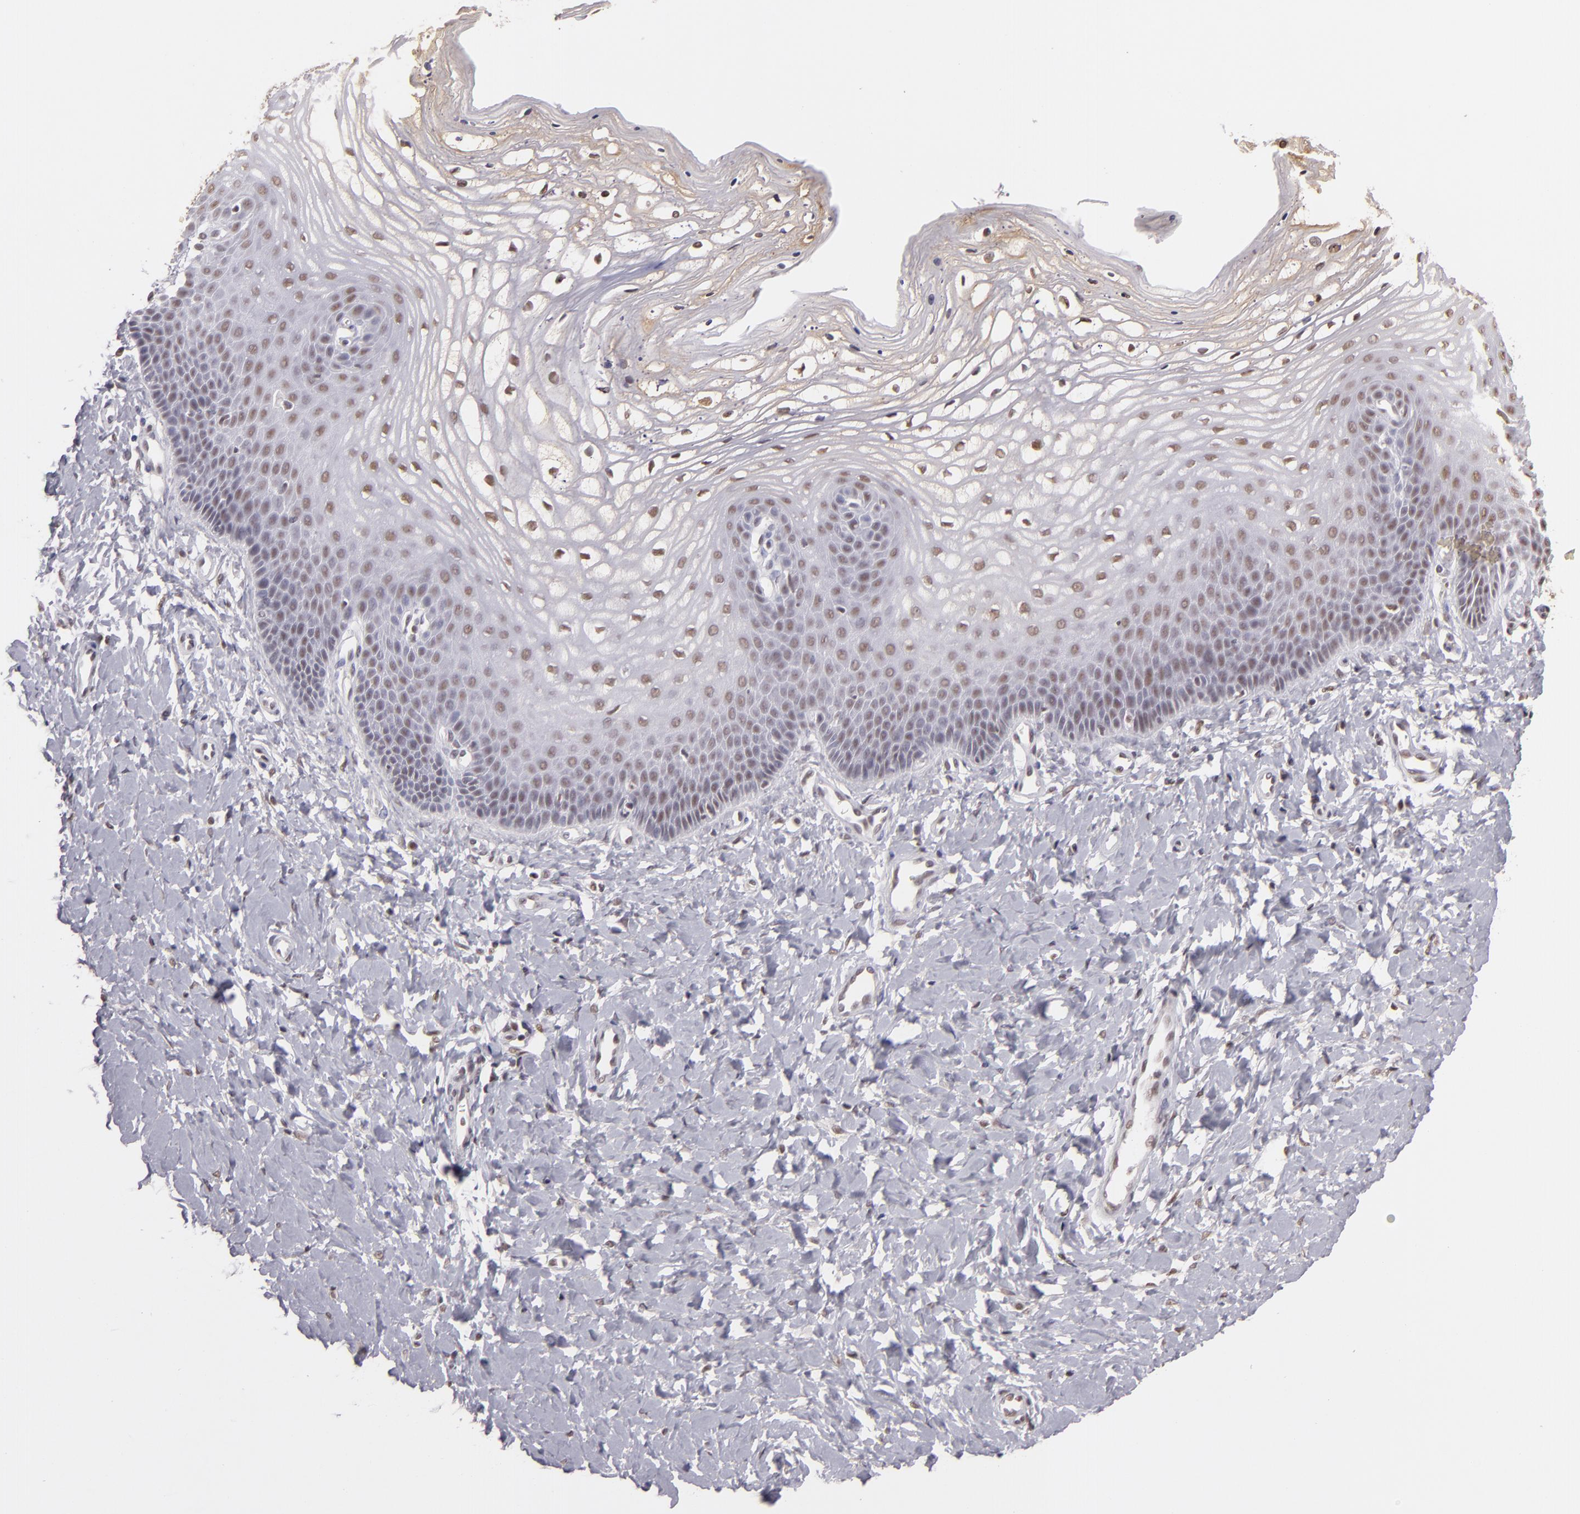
{"staining": {"intensity": "weak", "quantity": ">75%", "location": "nuclear"}, "tissue": "vagina", "cell_type": "Squamous epithelial cells", "image_type": "normal", "snomed": [{"axis": "morphology", "description": "Normal tissue, NOS"}, {"axis": "topography", "description": "Vagina"}], "caption": "IHC histopathology image of normal vagina stained for a protein (brown), which demonstrates low levels of weak nuclear positivity in about >75% of squamous epithelial cells.", "gene": "INTS6", "patient": {"sex": "female", "age": 68}}